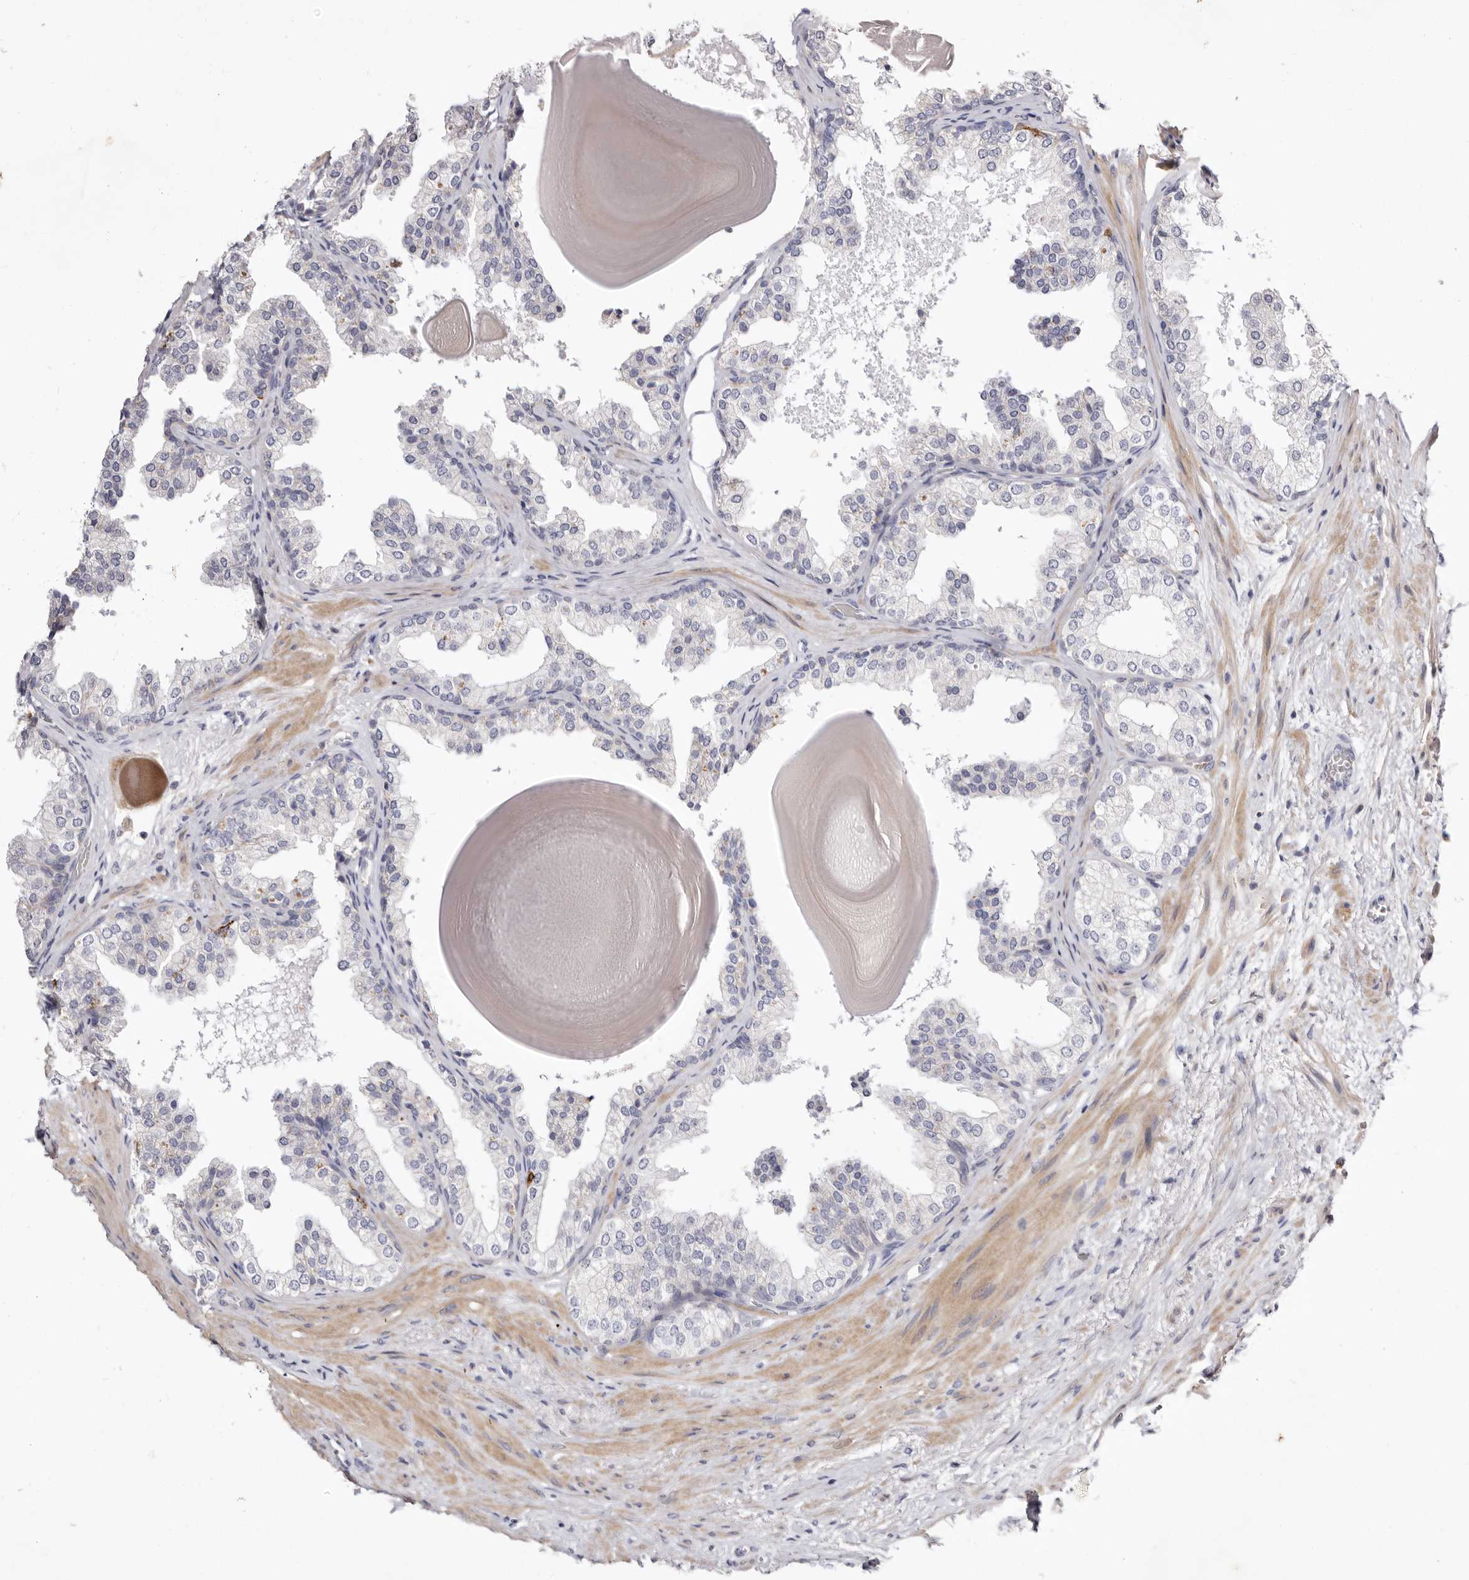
{"staining": {"intensity": "negative", "quantity": "none", "location": "none"}, "tissue": "prostate", "cell_type": "Glandular cells", "image_type": "normal", "snomed": [{"axis": "morphology", "description": "Normal tissue, NOS"}, {"axis": "topography", "description": "Prostate"}], "caption": "Image shows no protein positivity in glandular cells of normal prostate. Nuclei are stained in blue.", "gene": "S1PR5", "patient": {"sex": "male", "age": 48}}